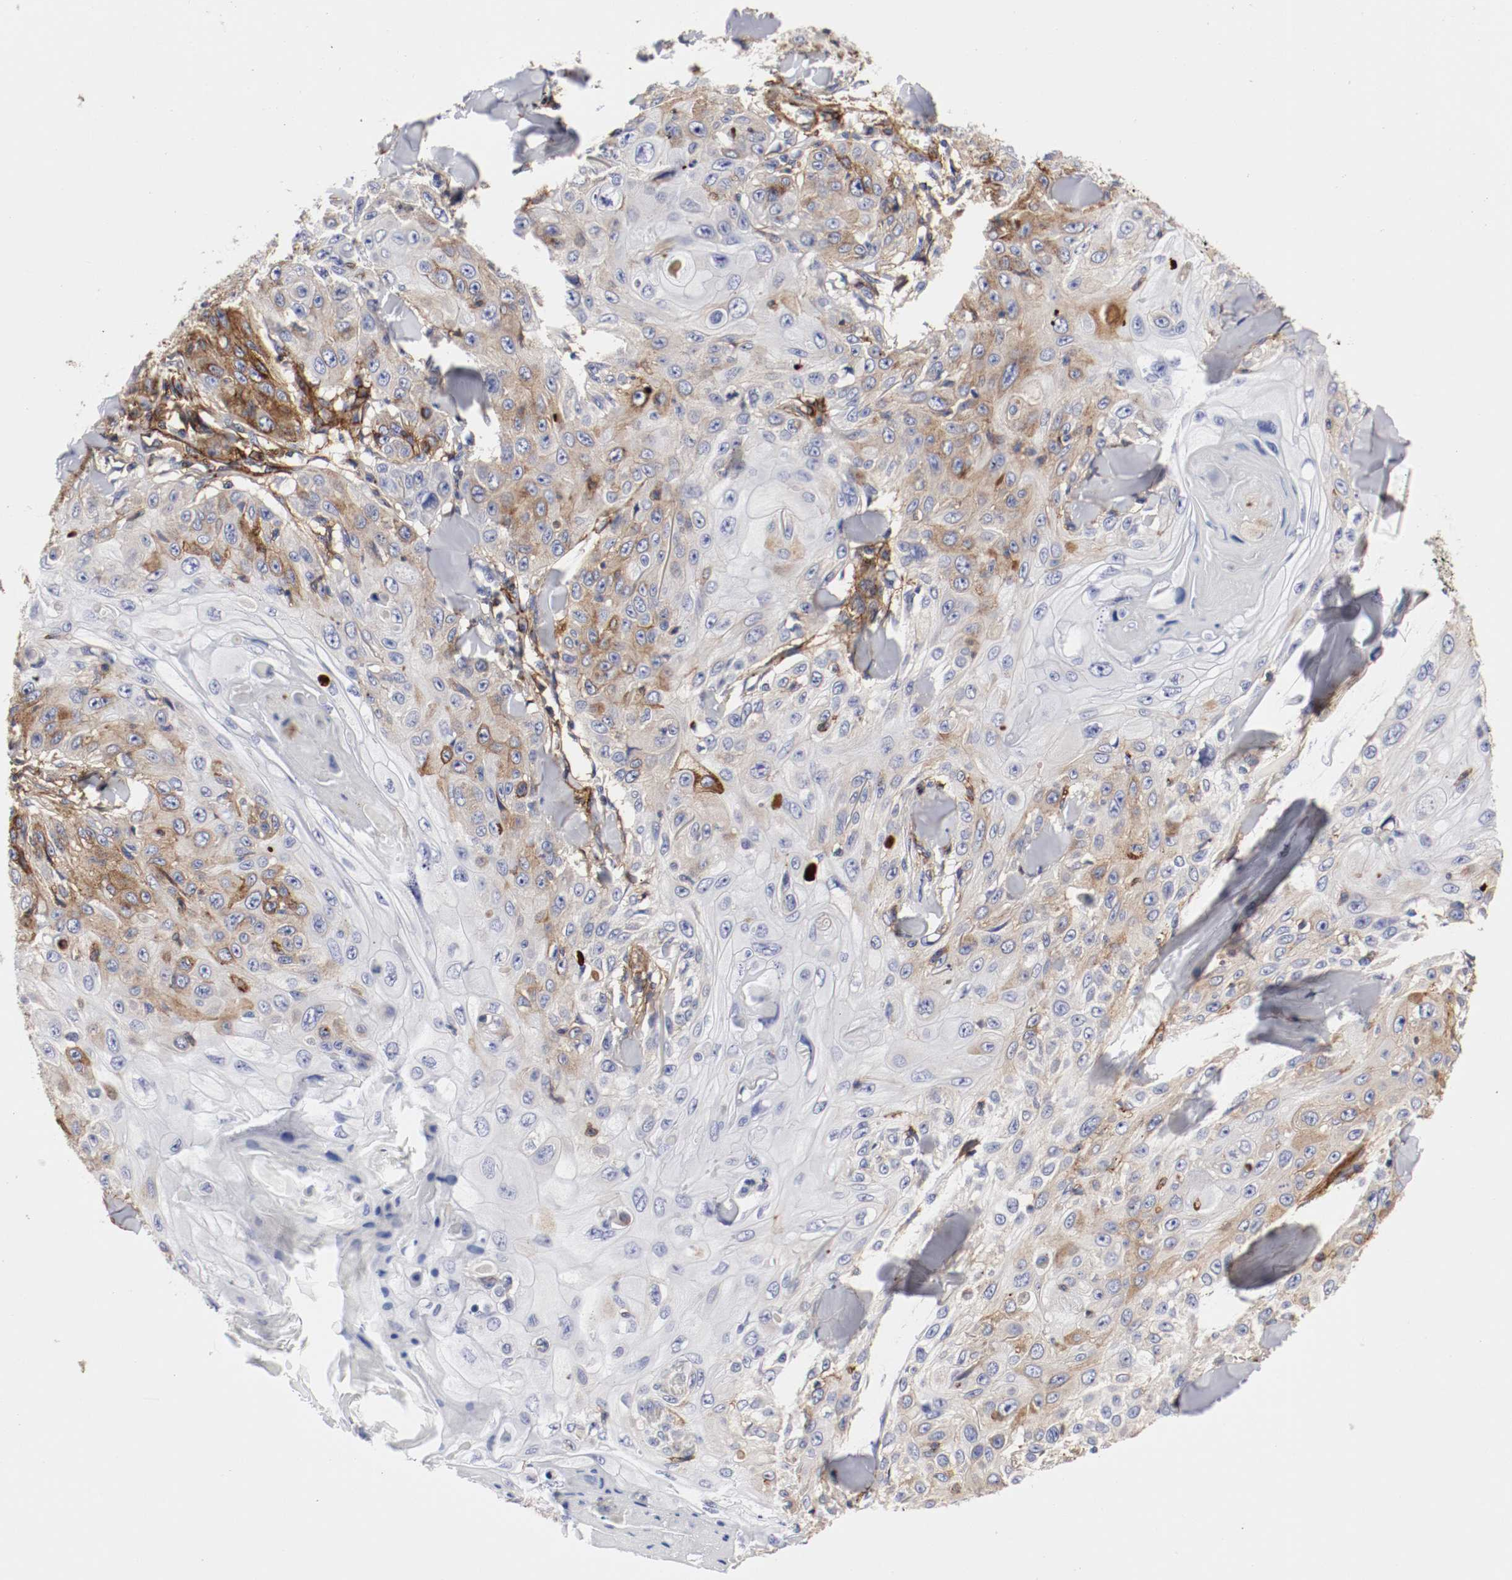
{"staining": {"intensity": "moderate", "quantity": "25%-75%", "location": "cytoplasmic/membranous"}, "tissue": "skin cancer", "cell_type": "Tumor cells", "image_type": "cancer", "snomed": [{"axis": "morphology", "description": "Squamous cell carcinoma, NOS"}, {"axis": "topography", "description": "Skin"}], "caption": "A brown stain shows moderate cytoplasmic/membranous expression of a protein in human skin squamous cell carcinoma tumor cells.", "gene": "IFITM1", "patient": {"sex": "male", "age": 86}}